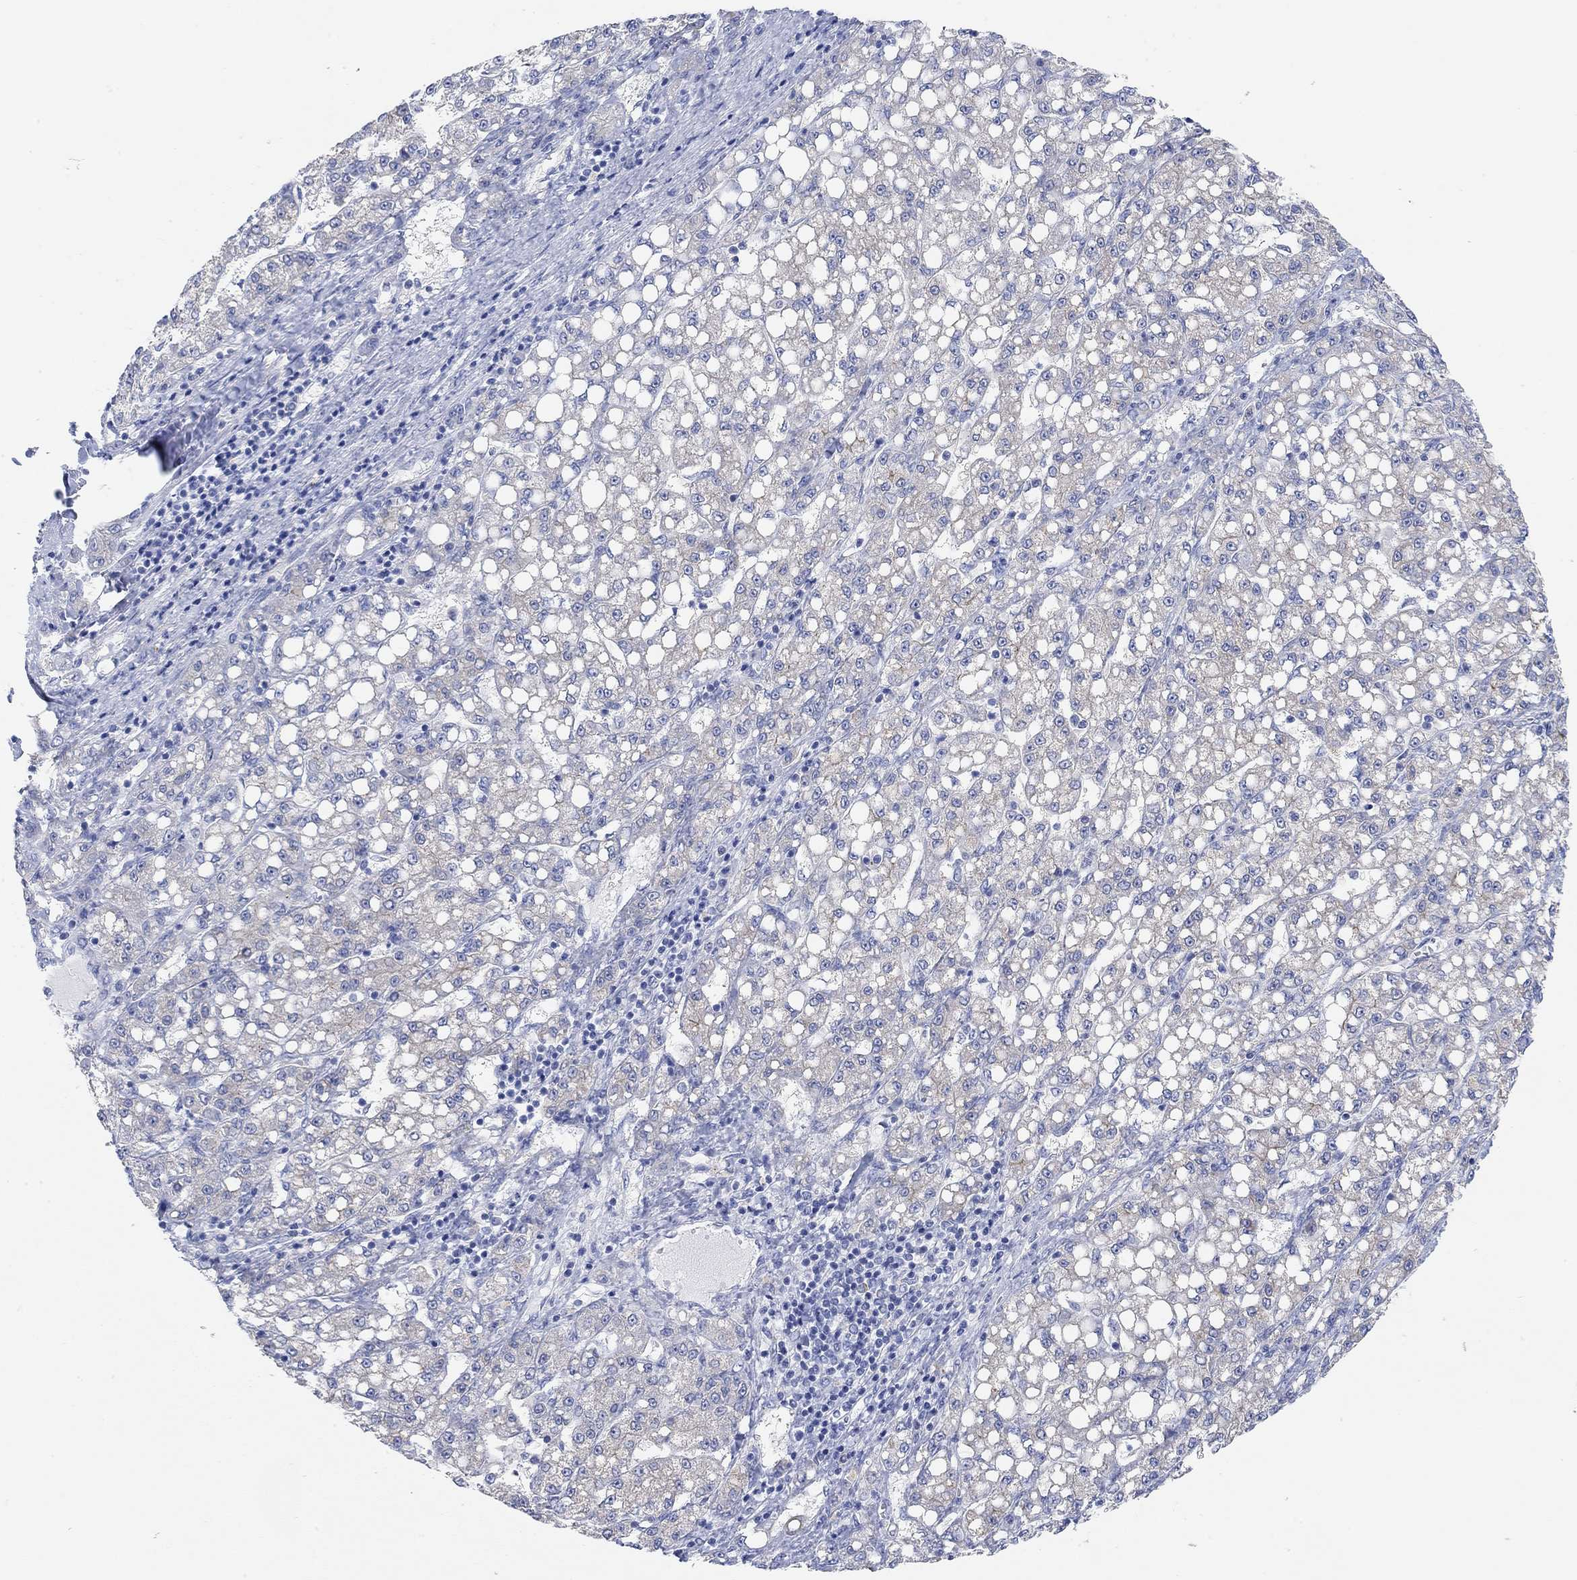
{"staining": {"intensity": "negative", "quantity": "none", "location": "none"}, "tissue": "liver cancer", "cell_type": "Tumor cells", "image_type": "cancer", "snomed": [{"axis": "morphology", "description": "Carcinoma, Hepatocellular, NOS"}, {"axis": "topography", "description": "Liver"}], "caption": "The histopathology image reveals no significant positivity in tumor cells of liver cancer.", "gene": "RGS1", "patient": {"sex": "female", "age": 65}}